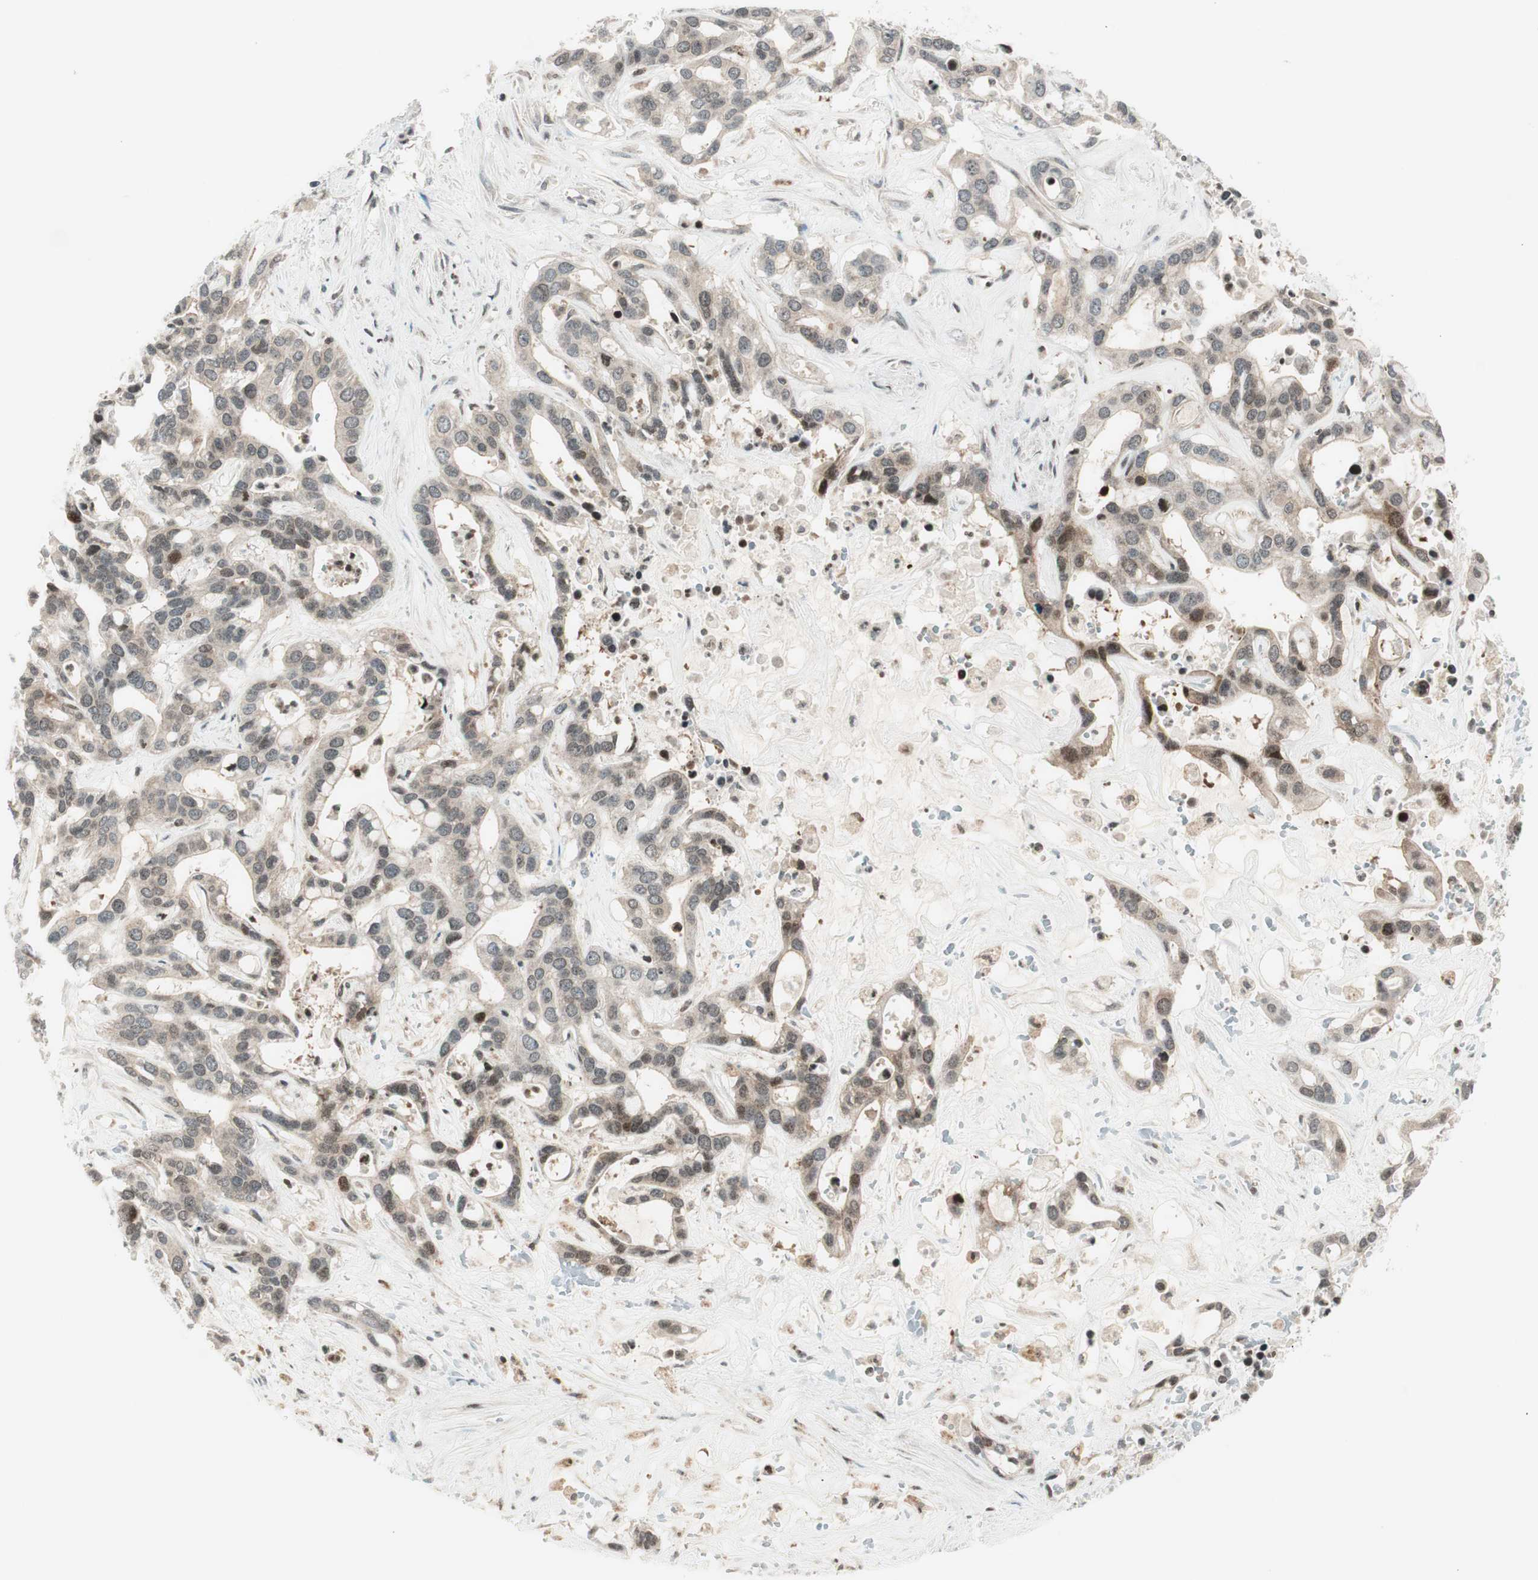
{"staining": {"intensity": "moderate", "quantity": "25%-75%", "location": "cytoplasmic/membranous"}, "tissue": "liver cancer", "cell_type": "Tumor cells", "image_type": "cancer", "snomed": [{"axis": "morphology", "description": "Cholangiocarcinoma"}, {"axis": "topography", "description": "Liver"}], "caption": "IHC (DAB (3,3'-diaminobenzidine)) staining of cholangiocarcinoma (liver) exhibits moderate cytoplasmic/membranous protein expression in approximately 25%-75% of tumor cells. (brown staining indicates protein expression, while blue staining denotes nuclei).", "gene": "TPT1", "patient": {"sex": "female", "age": 65}}